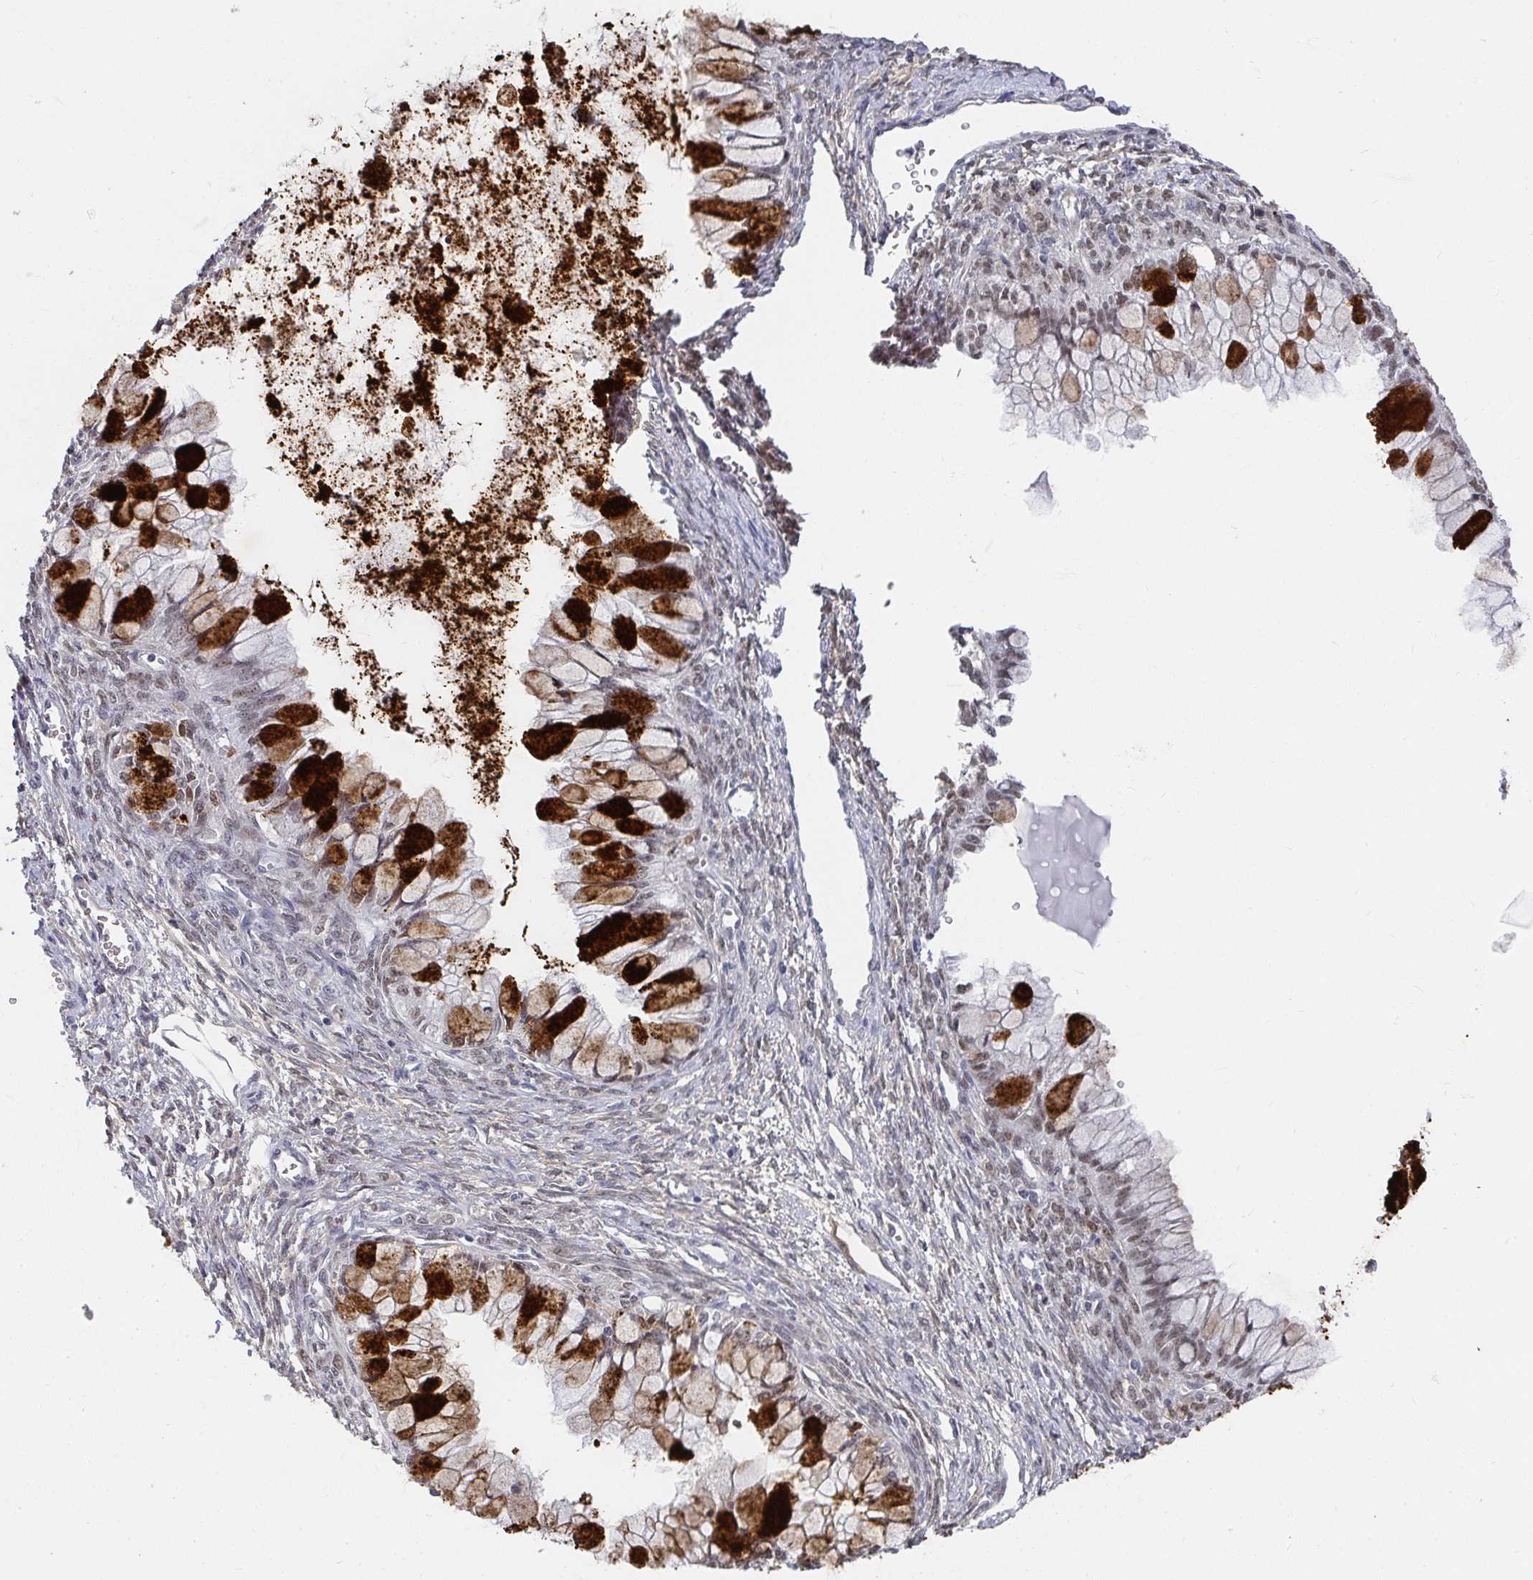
{"staining": {"intensity": "strong", "quantity": "25%-75%", "location": "cytoplasmic/membranous,nuclear"}, "tissue": "ovarian cancer", "cell_type": "Tumor cells", "image_type": "cancer", "snomed": [{"axis": "morphology", "description": "Cystadenocarcinoma, mucinous, NOS"}, {"axis": "topography", "description": "Ovary"}], "caption": "Immunohistochemistry (IHC) histopathology image of human ovarian cancer stained for a protein (brown), which displays high levels of strong cytoplasmic/membranous and nuclear positivity in about 25%-75% of tumor cells.", "gene": "RCOR1", "patient": {"sex": "female", "age": 34}}